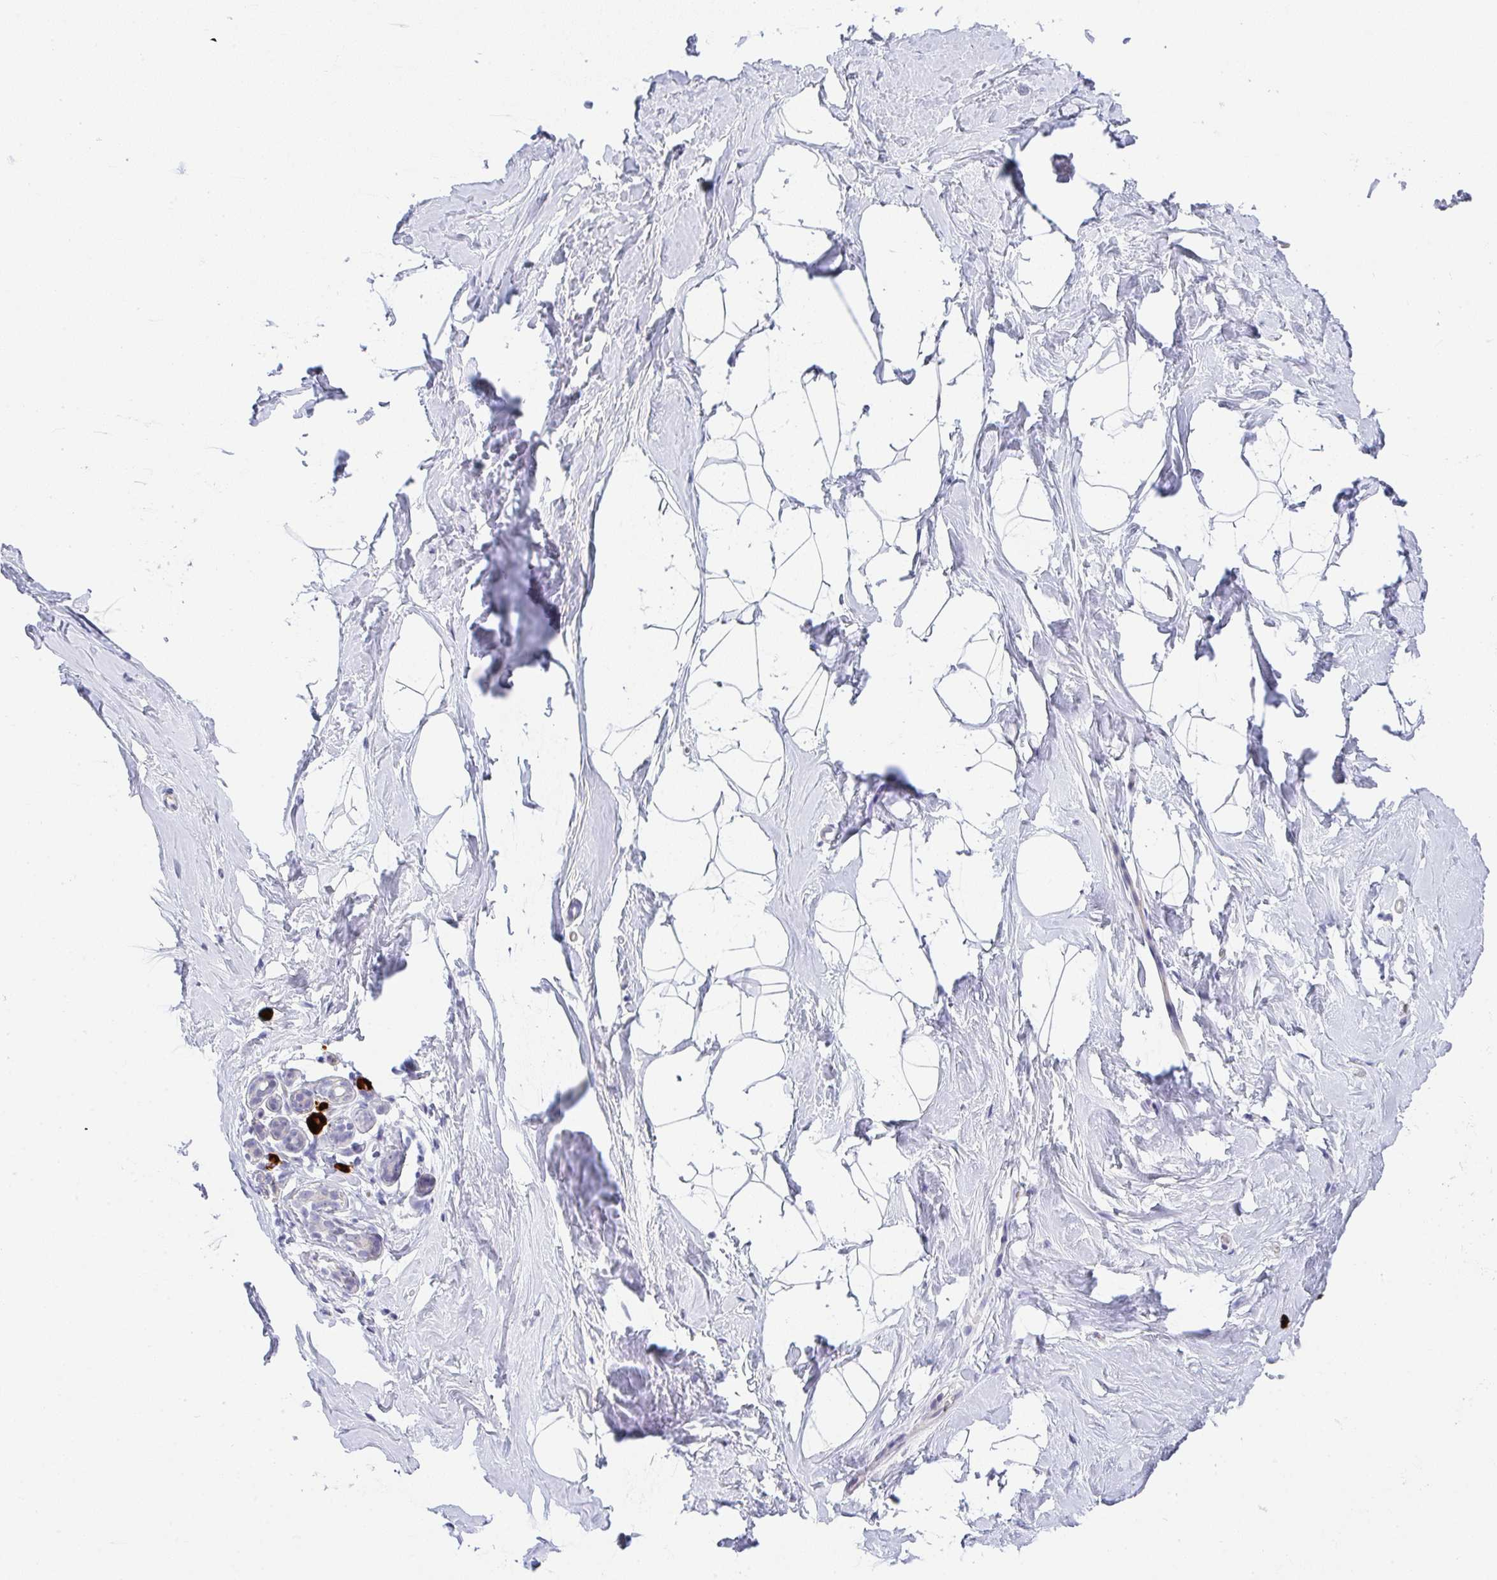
{"staining": {"intensity": "negative", "quantity": "none", "location": "none"}, "tissue": "breast", "cell_type": "Adipocytes", "image_type": "normal", "snomed": [{"axis": "morphology", "description": "Normal tissue, NOS"}, {"axis": "topography", "description": "Breast"}], "caption": "IHC of benign human breast exhibits no expression in adipocytes.", "gene": "CACNA1S", "patient": {"sex": "female", "age": 32}}